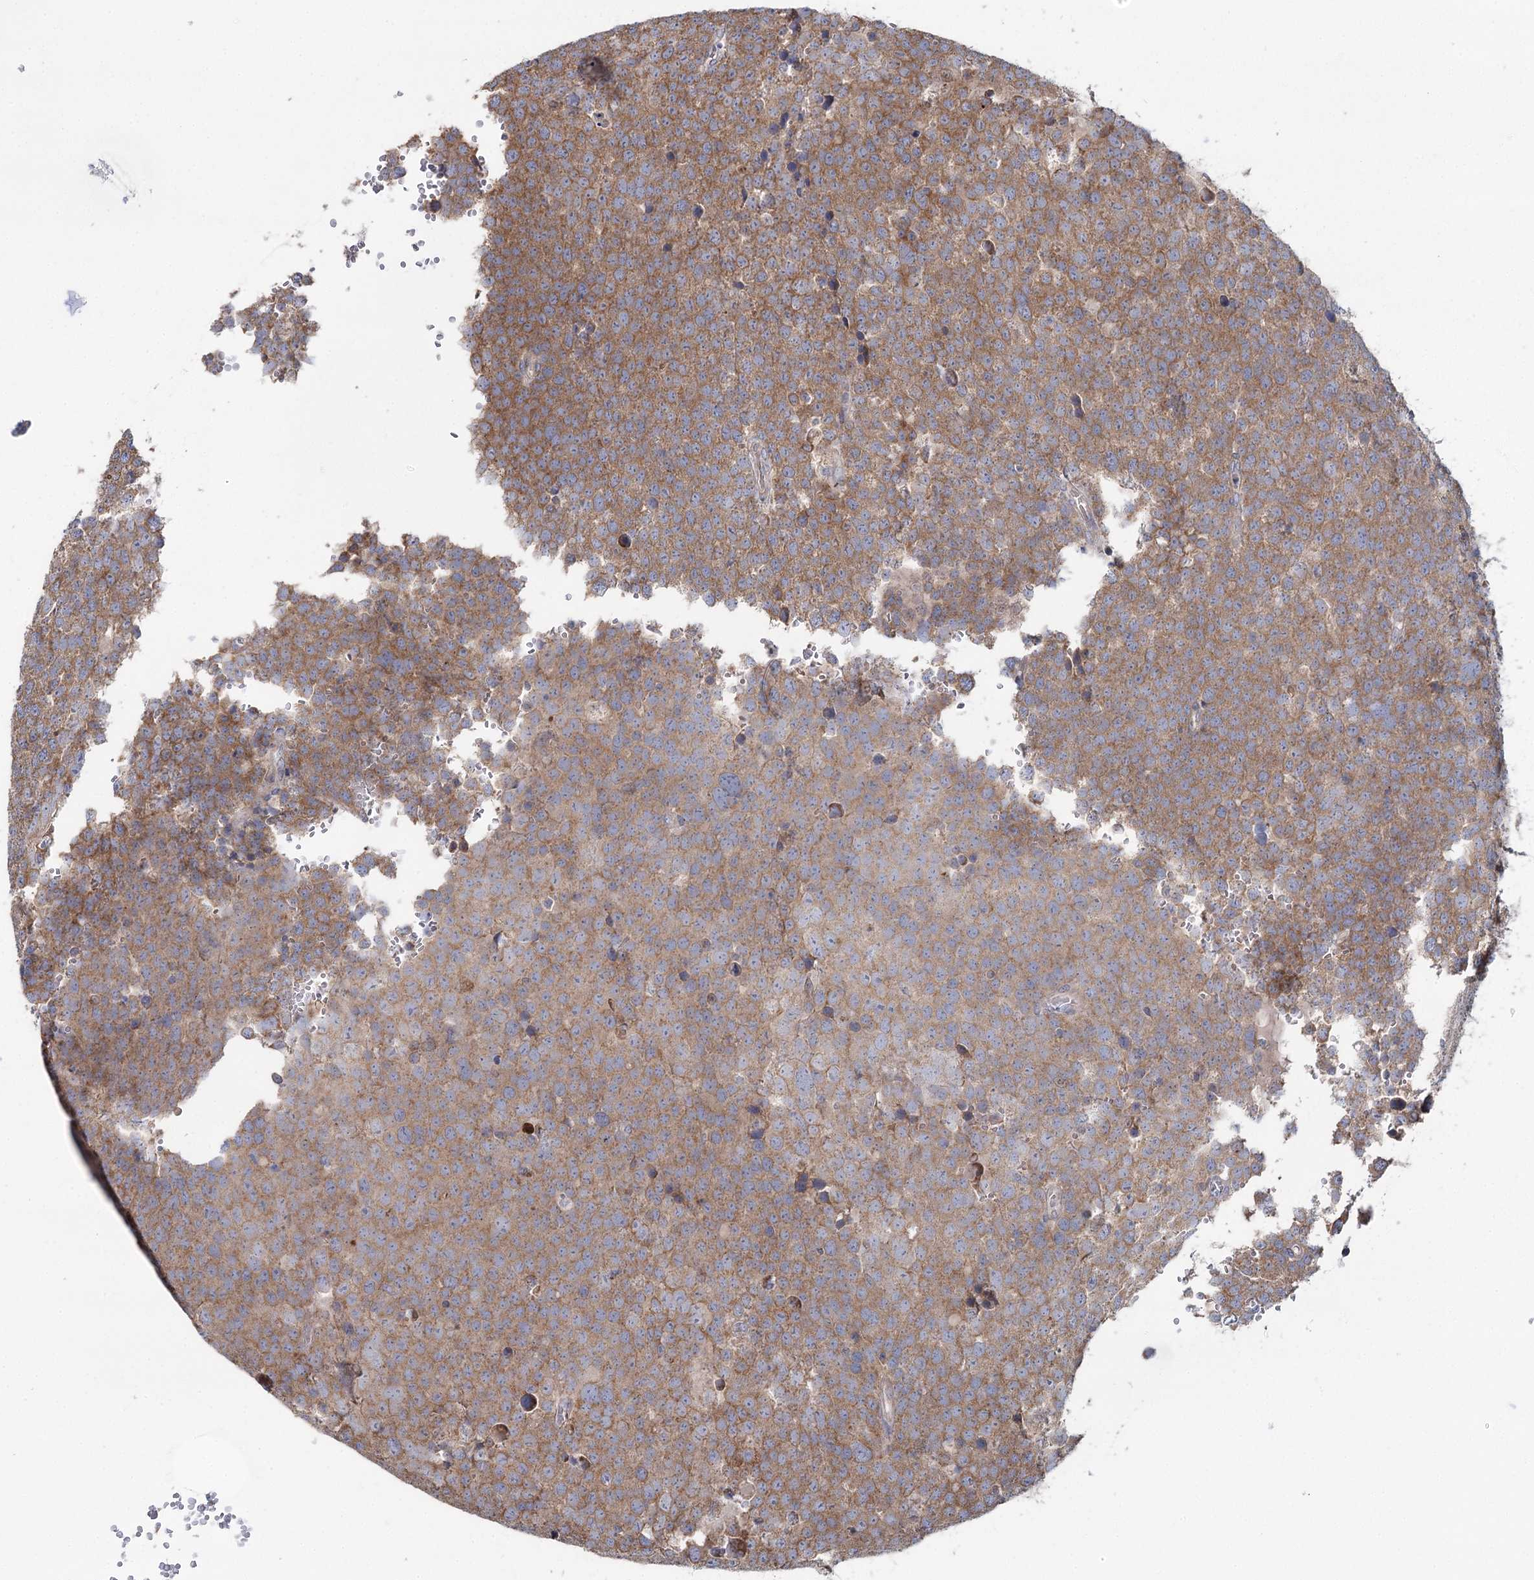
{"staining": {"intensity": "moderate", "quantity": ">75%", "location": "cytoplasmic/membranous"}, "tissue": "testis cancer", "cell_type": "Tumor cells", "image_type": "cancer", "snomed": [{"axis": "morphology", "description": "Seminoma, NOS"}, {"axis": "topography", "description": "Testis"}], "caption": "Testis cancer (seminoma) stained with a protein marker exhibits moderate staining in tumor cells.", "gene": "ACOX2", "patient": {"sex": "male", "age": 71}}